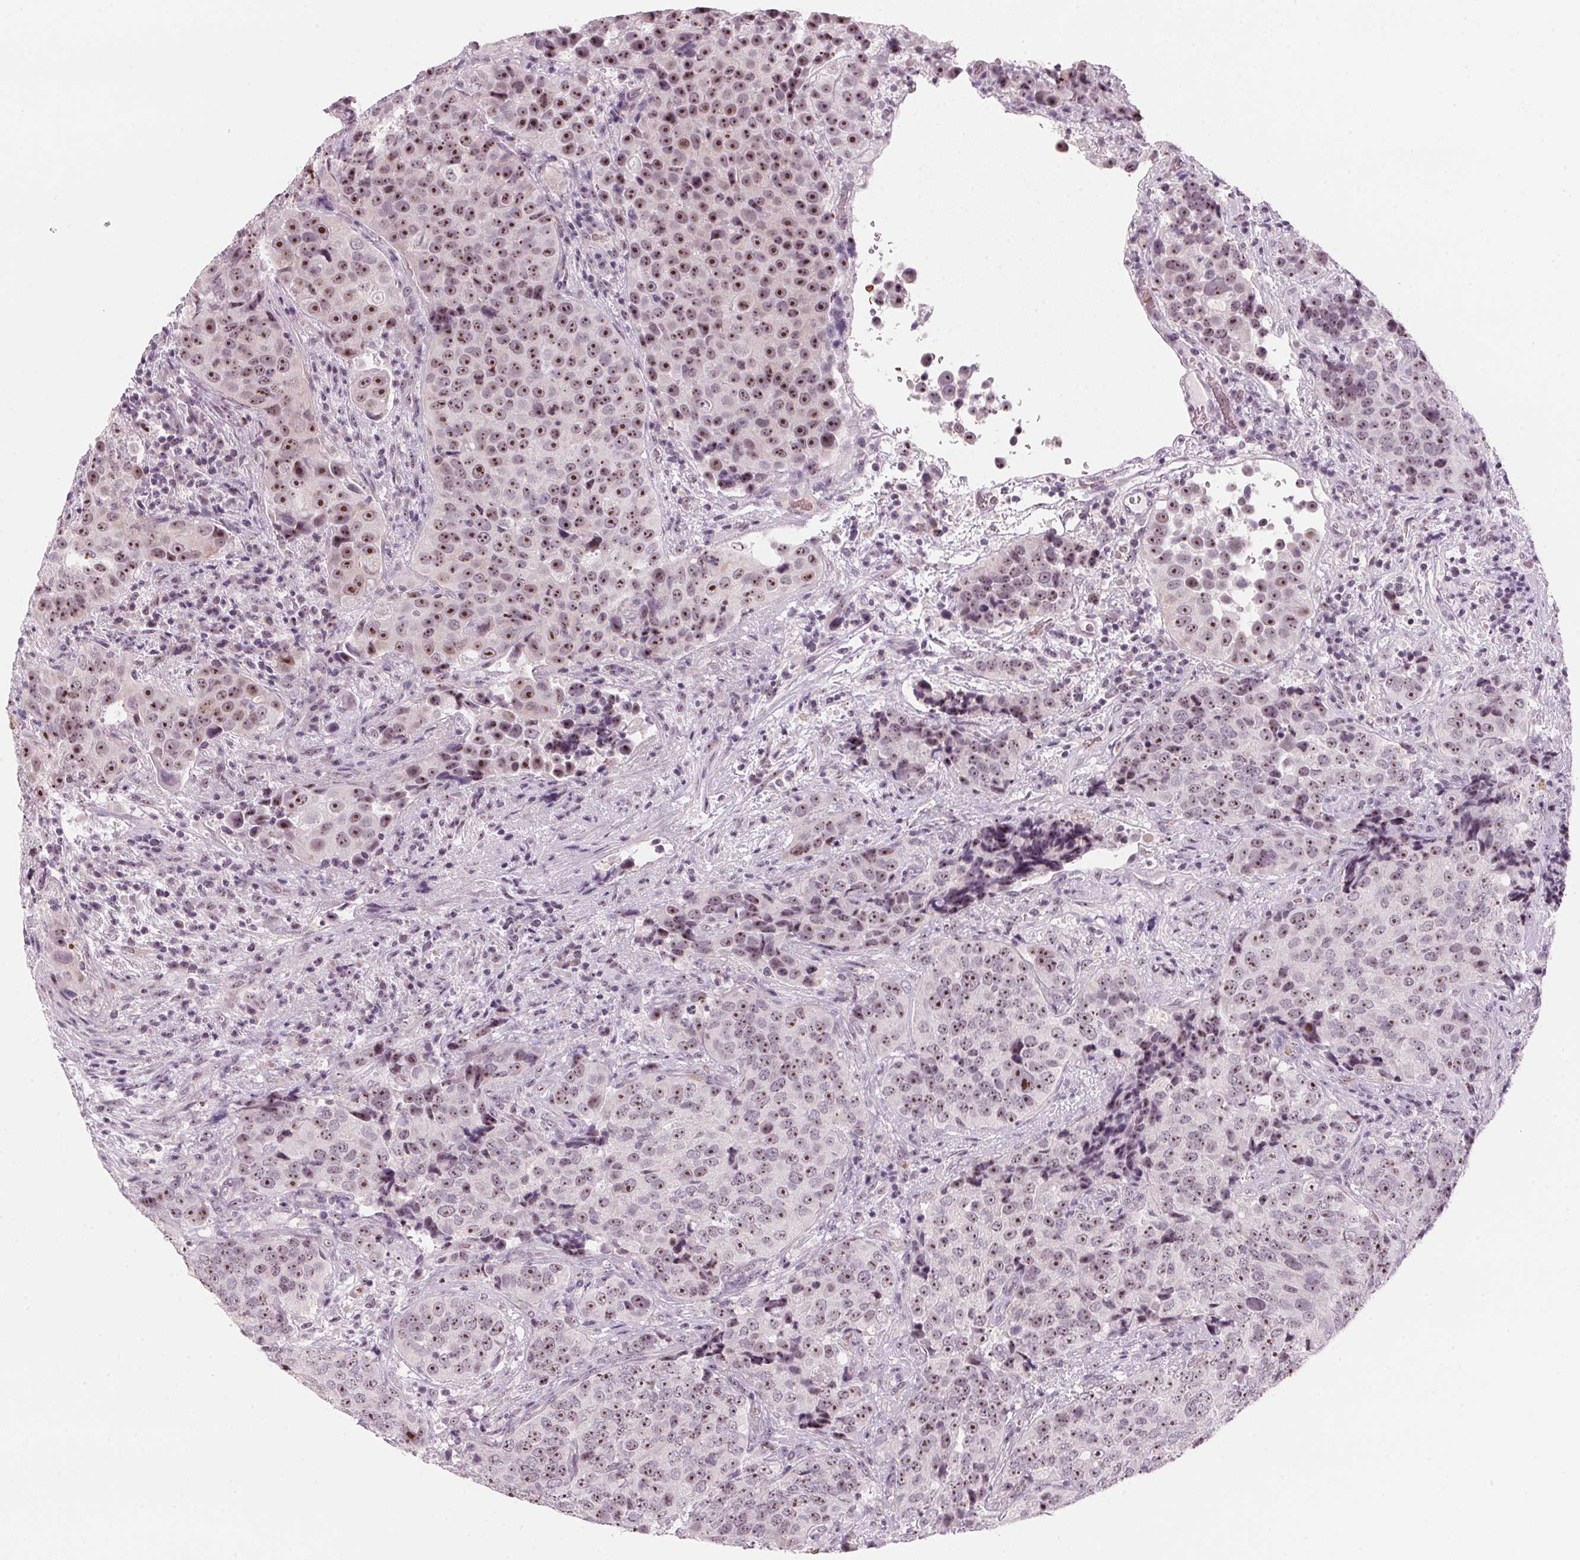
{"staining": {"intensity": "strong", "quantity": "25%-75%", "location": "nuclear"}, "tissue": "urothelial cancer", "cell_type": "Tumor cells", "image_type": "cancer", "snomed": [{"axis": "morphology", "description": "Urothelial carcinoma, NOS"}, {"axis": "topography", "description": "Urinary bladder"}], "caption": "Approximately 25%-75% of tumor cells in urothelial cancer reveal strong nuclear protein expression as visualized by brown immunohistochemical staining.", "gene": "DNTTIP2", "patient": {"sex": "male", "age": 52}}